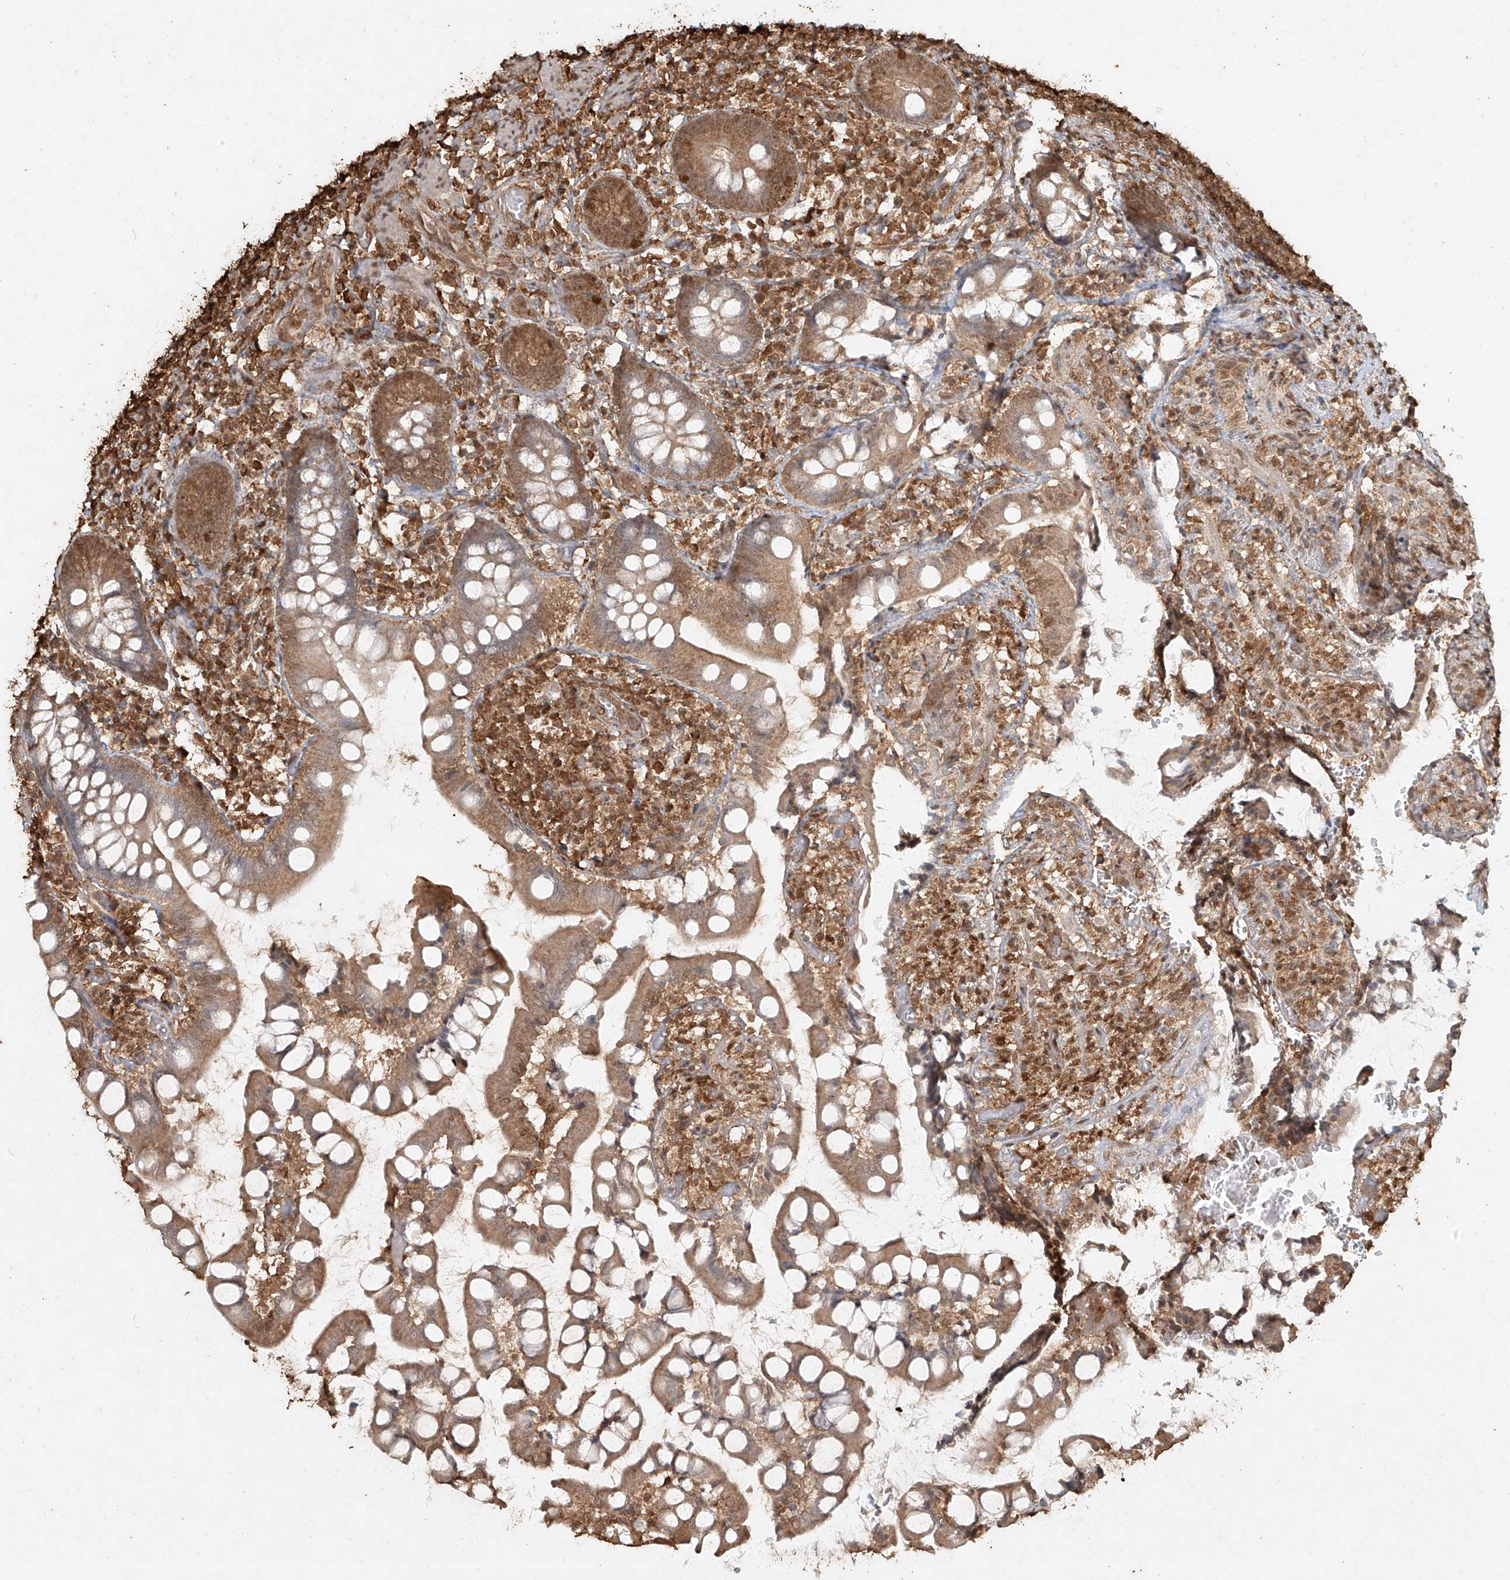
{"staining": {"intensity": "moderate", "quantity": ">75%", "location": "cytoplasmic/membranous,nuclear"}, "tissue": "small intestine", "cell_type": "Glandular cells", "image_type": "normal", "snomed": [{"axis": "morphology", "description": "Normal tissue, NOS"}, {"axis": "topography", "description": "Small intestine"}], "caption": "Human small intestine stained with a brown dye exhibits moderate cytoplasmic/membranous,nuclear positive positivity in about >75% of glandular cells.", "gene": "TIGAR", "patient": {"sex": "male", "age": 52}}